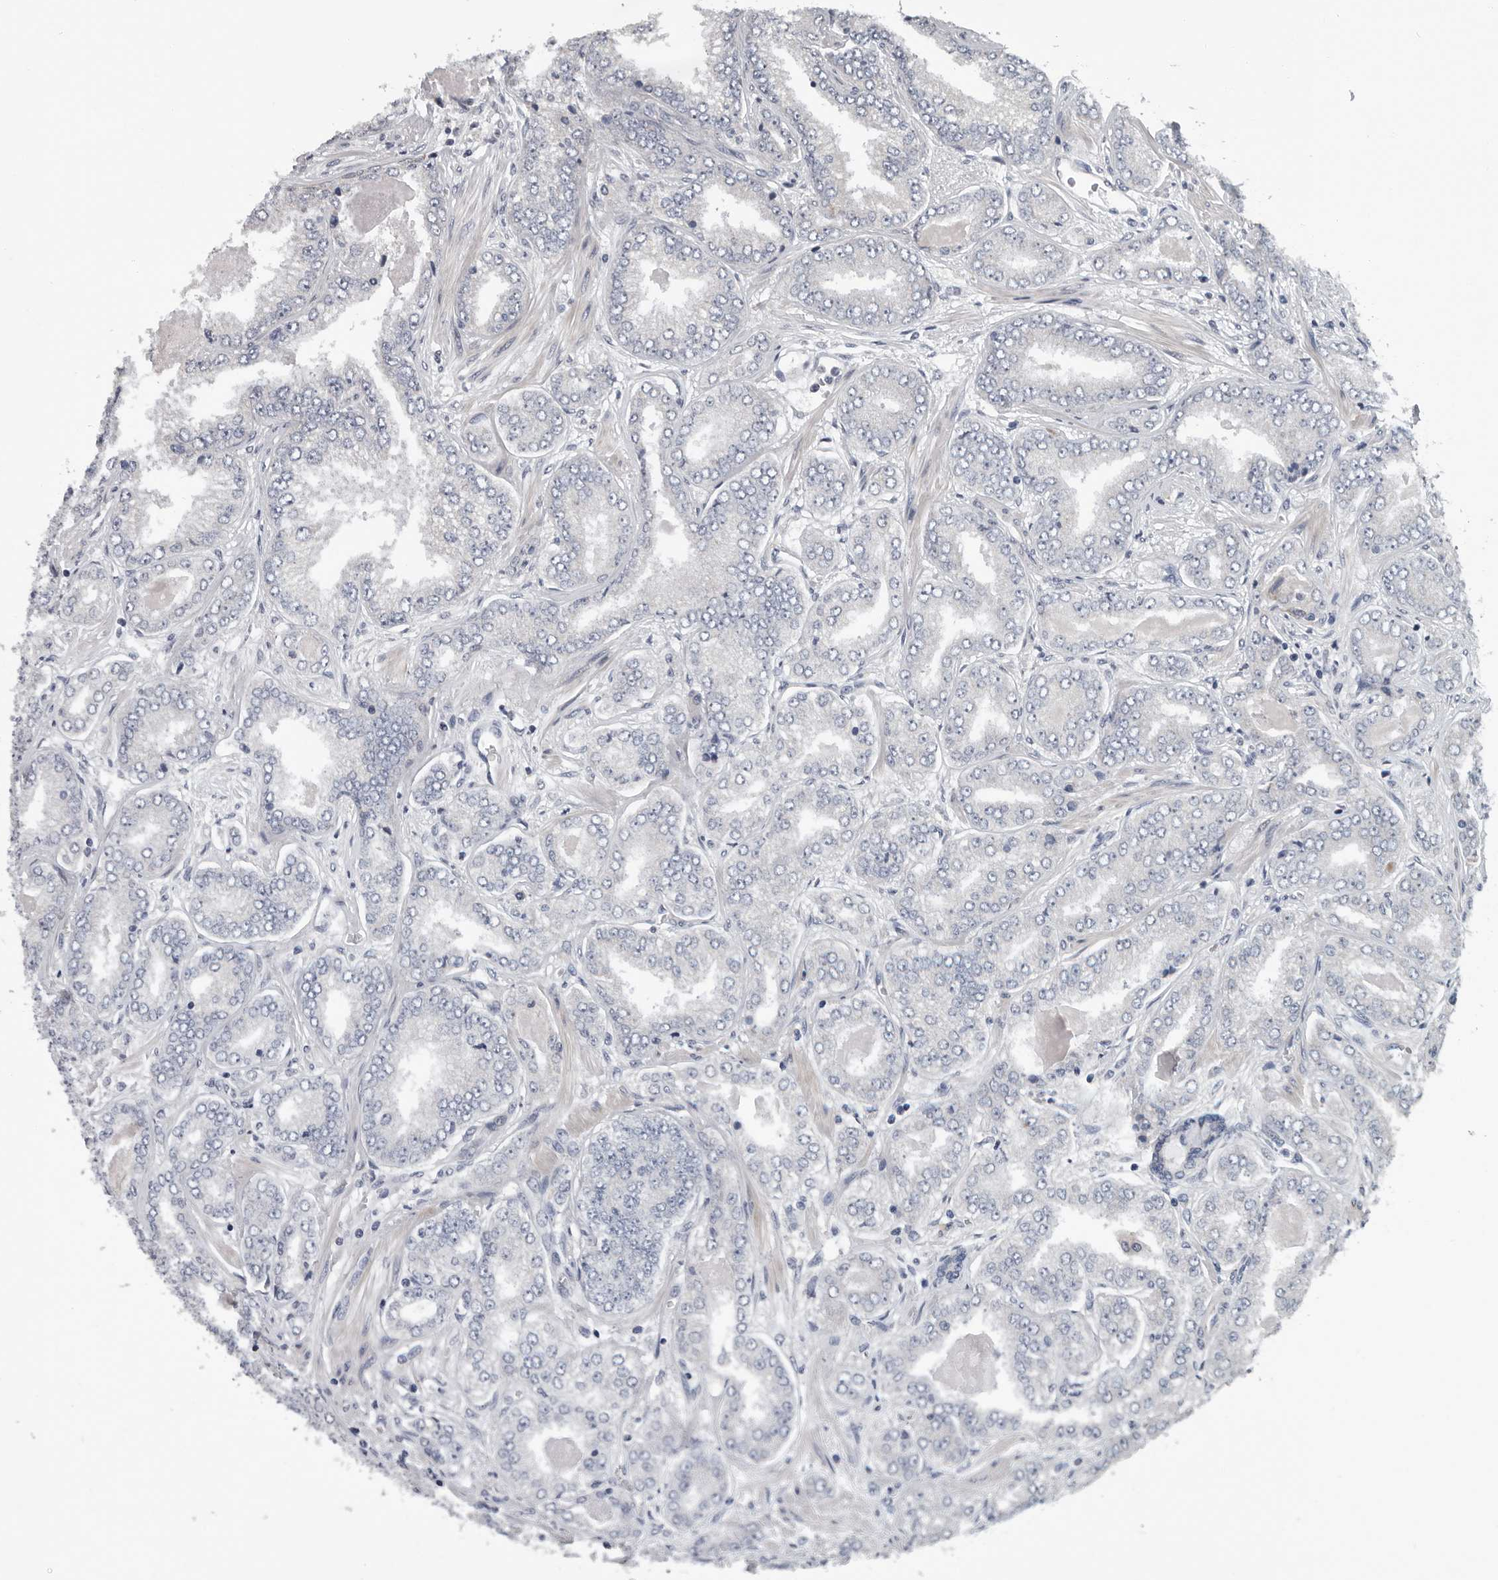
{"staining": {"intensity": "negative", "quantity": "none", "location": "none"}, "tissue": "prostate cancer", "cell_type": "Tumor cells", "image_type": "cancer", "snomed": [{"axis": "morphology", "description": "Adenocarcinoma, High grade"}, {"axis": "topography", "description": "Prostate"}], "caption": "Human prostate cancer stained for a protein using immunohistochemistry (IHC) exhibits no staining in tumor cells.", "gene": "TMEM199", "patient": {"sex": "male", "age": 71}}